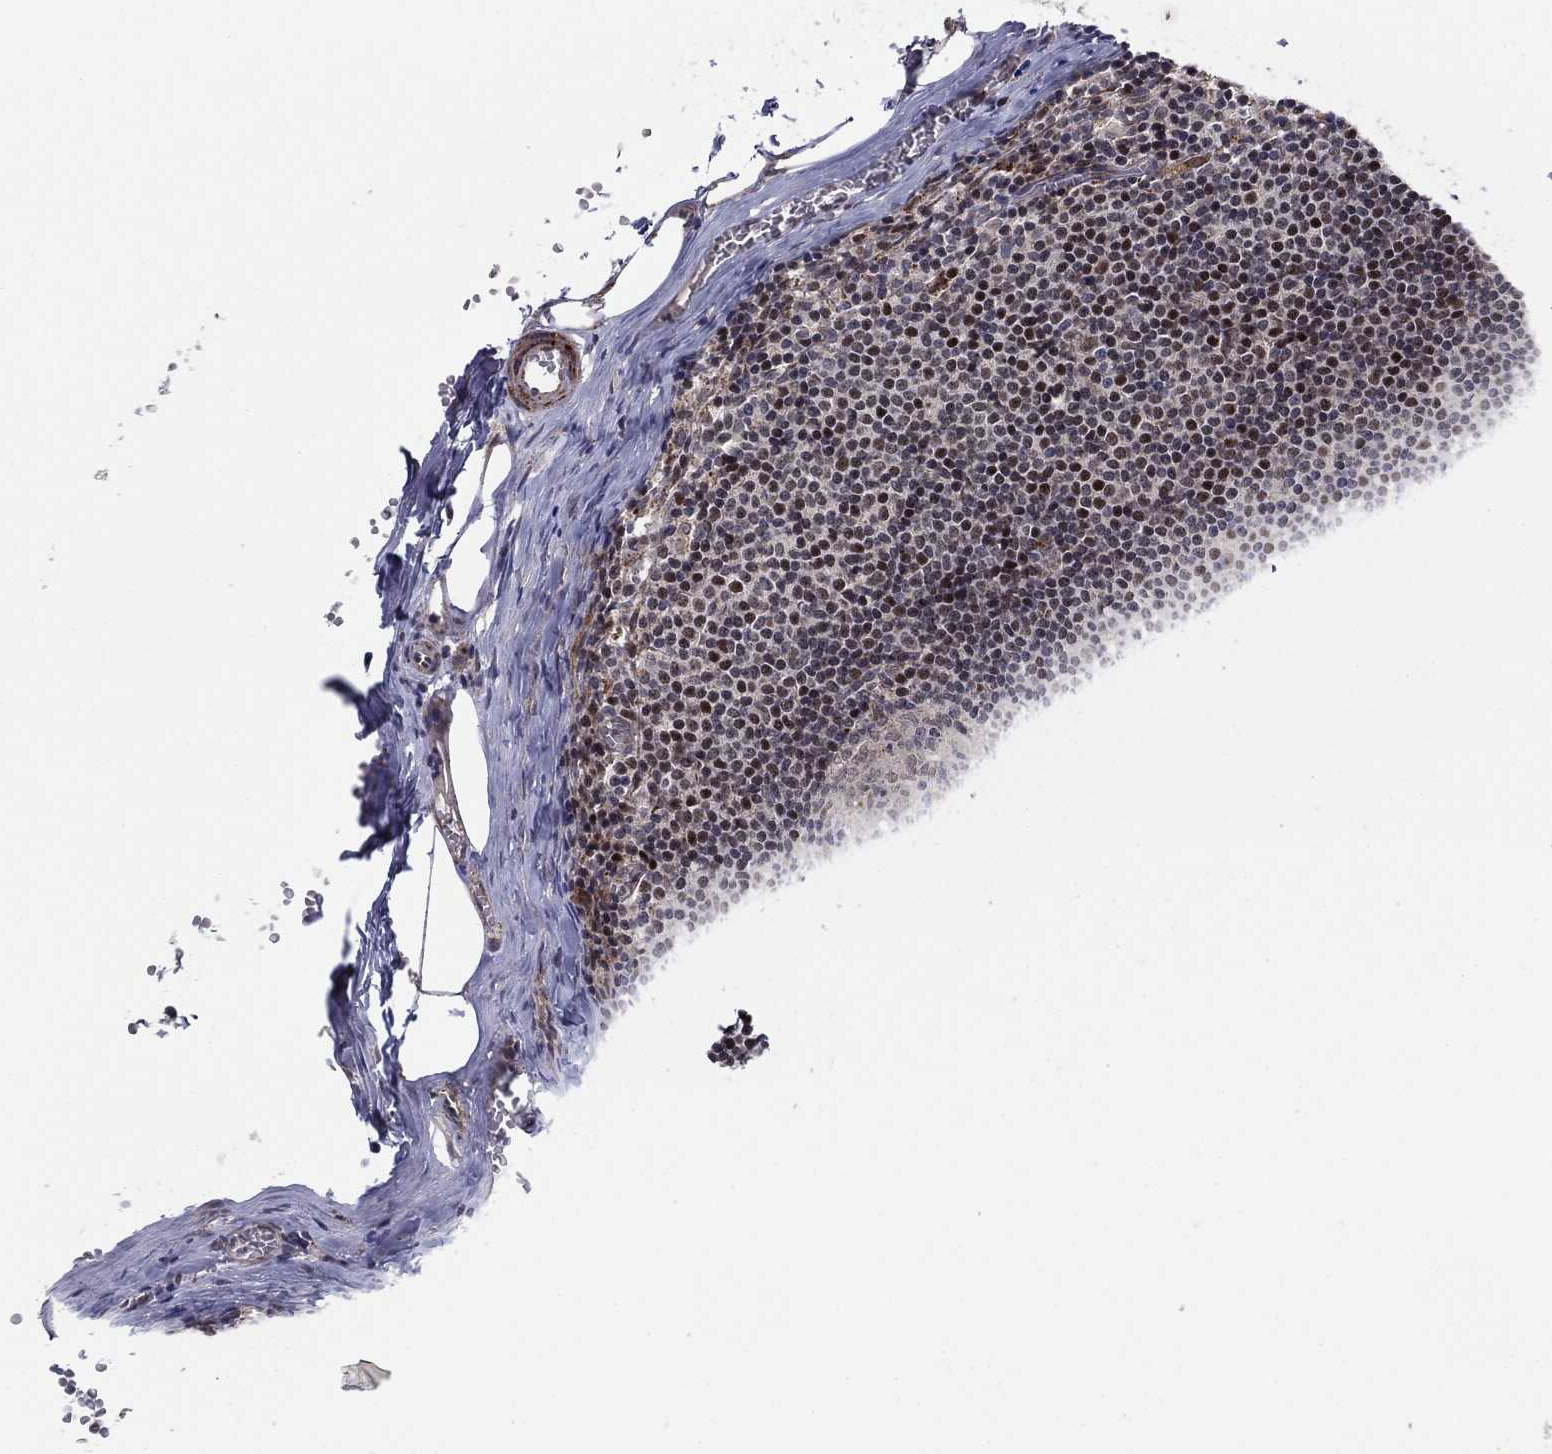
{"staining": {"intensity": "moderate", "quantity": "<25%", "location": "cytoplasmic/membranous"}, "tissue": "lymph node", "cell_type": "Germinal center cells", "image_type": "normal", "snomed": [{"axis": "morphology", "description": "Normal tissue, NOS"}, {"axis": "topography", "description": "Lymph node"}], "caption": "DAB immunohistochemical staining of benign lymph node exhibits moderate cytoplasmic/membranous protein positivity in about <25% of germinal center cells.", "gene": "ZNF395", "patient": {"sex": "male", "age": 59}}